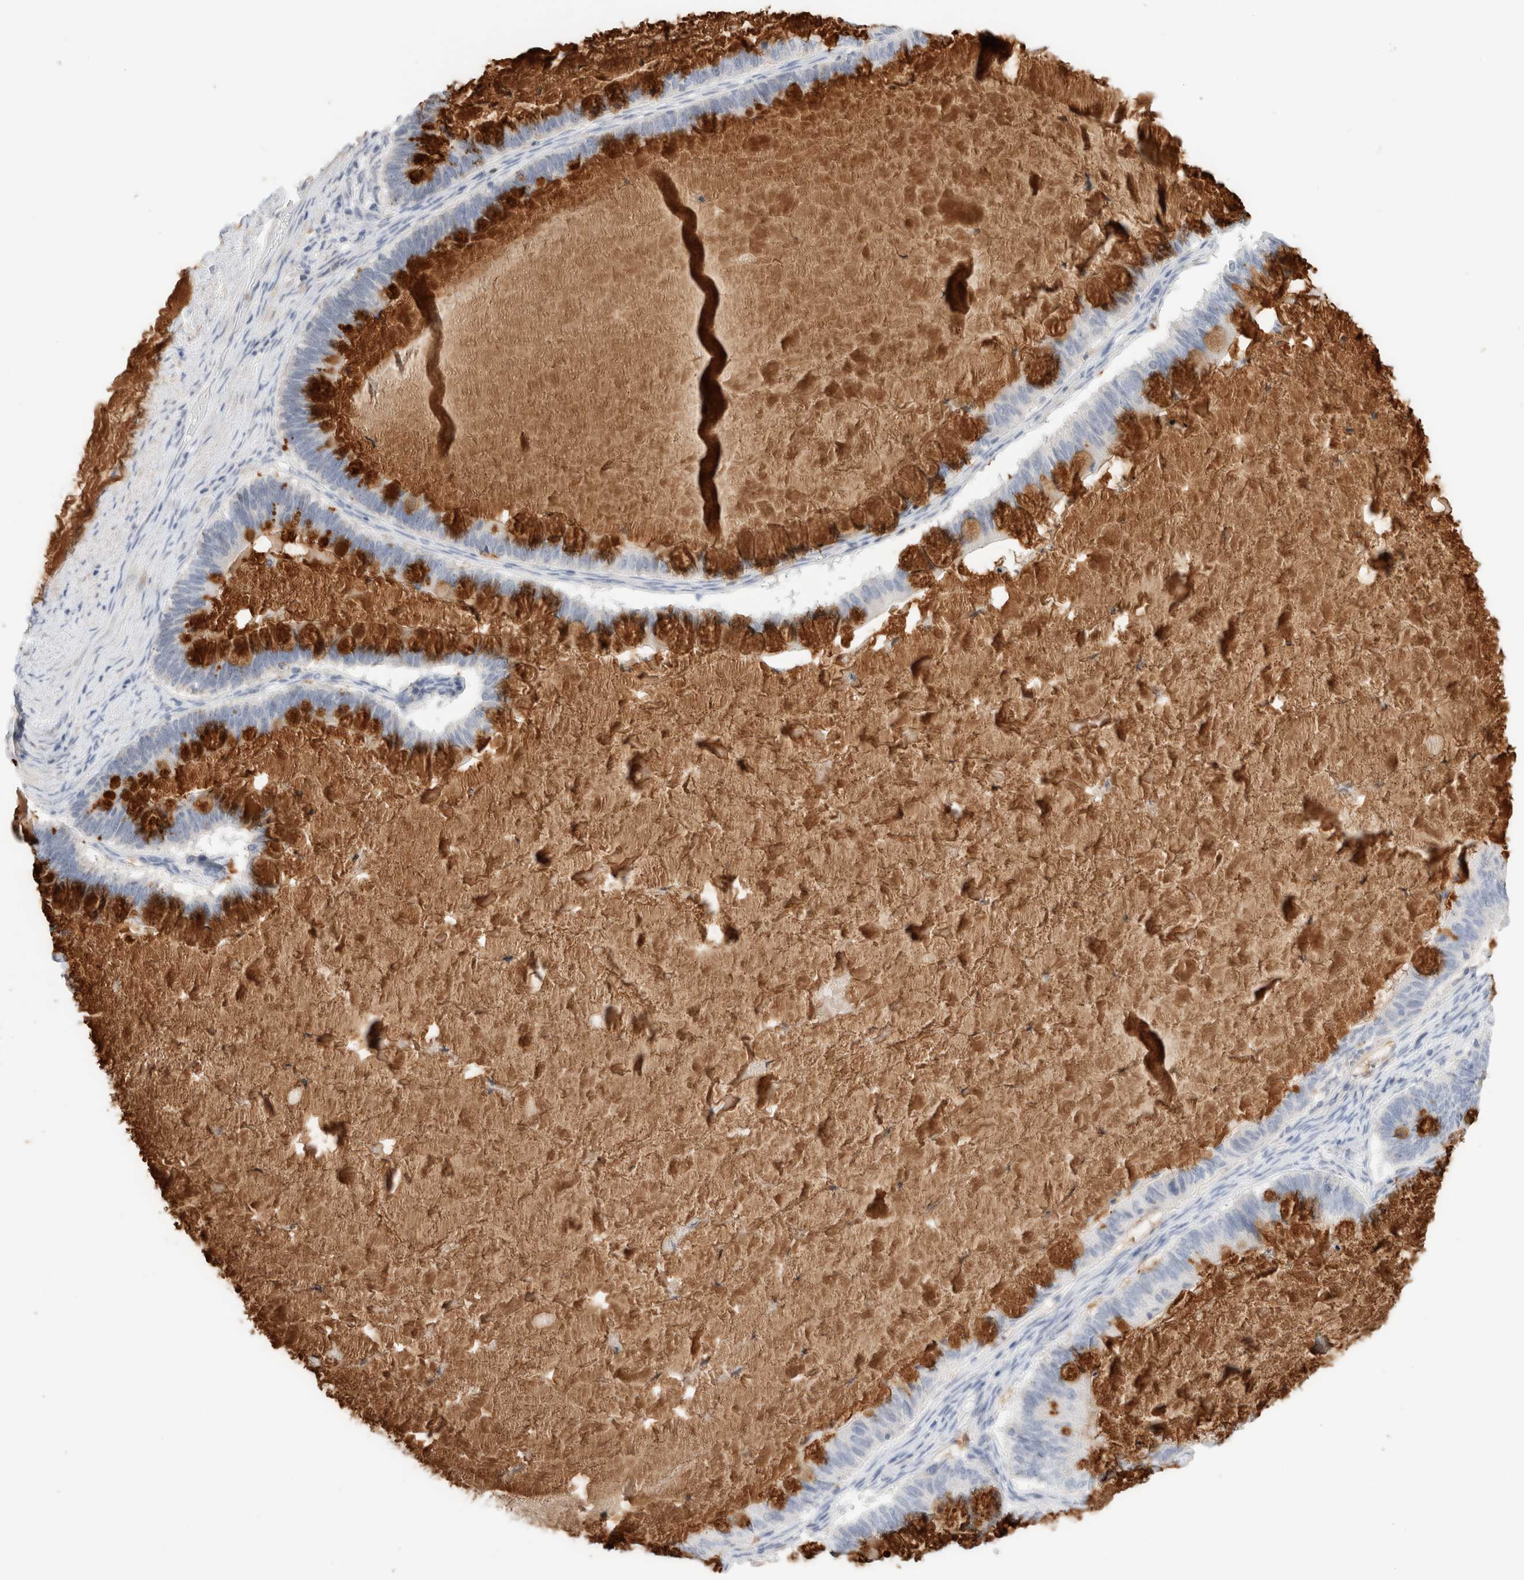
{"staining": {"intensity": "strong", "quantity": "25%-75%", "location": "cytoplasmic/membranous"}, "tissue": "ovarian cancer", "cell_type": "Tumor cells", "image_type": "cancer", "snomed": [{"axis": "morphology", "description": "Cystadenocarcinoma, mucinous, NOS"}, {"axis": "topography", "description": "Ovary"}], "caption": "IHC image of ovarian mucinous cystadenocarcinoma stained for a protein (brown), which exhibits high levels of strong cytoplasmic/membranous staining in about 25%-75% of tumor cells.", "gene": "ADAM30", "patient": {"sex": "female", "age": 61}}